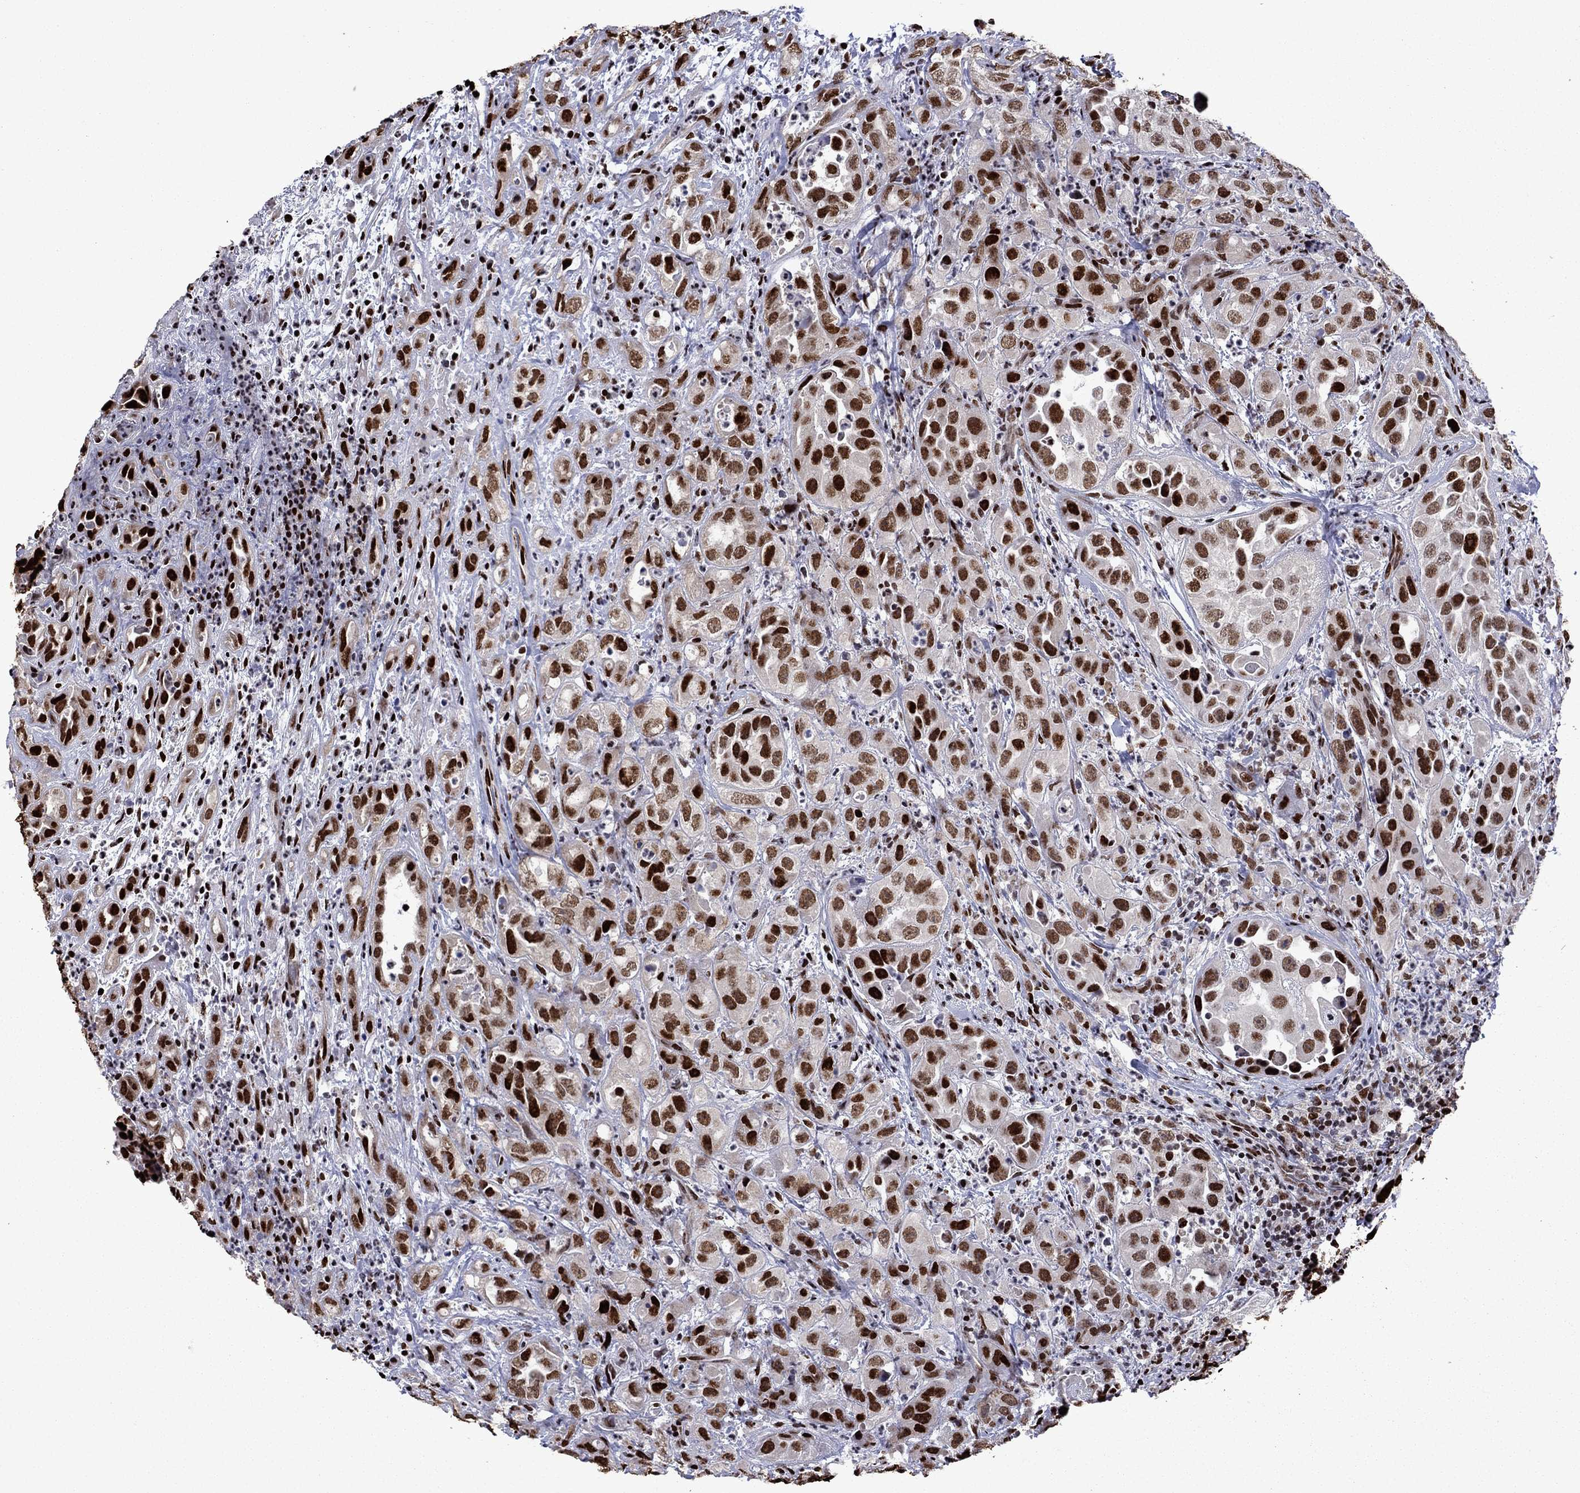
{"staining": {"intensity": "strong", "quantity": ">75%", "location": "nuclear"}, "tissue": "urothelial cancer", "cell_type": "Tumor cells", "image_type": "cancer", "snomed": [{"axis": "morphology", "description": "Urothelial carcinoma, High grade"}, {"axis": "topography", "description": "Urinary bladder"}], "caption": "Urothelial cancer stained with IHC displays strong nuclear expression in approximately >75% of tumor cells.", "gene": "LIMK1", "patient": {"sex": "female", "age": 41}}